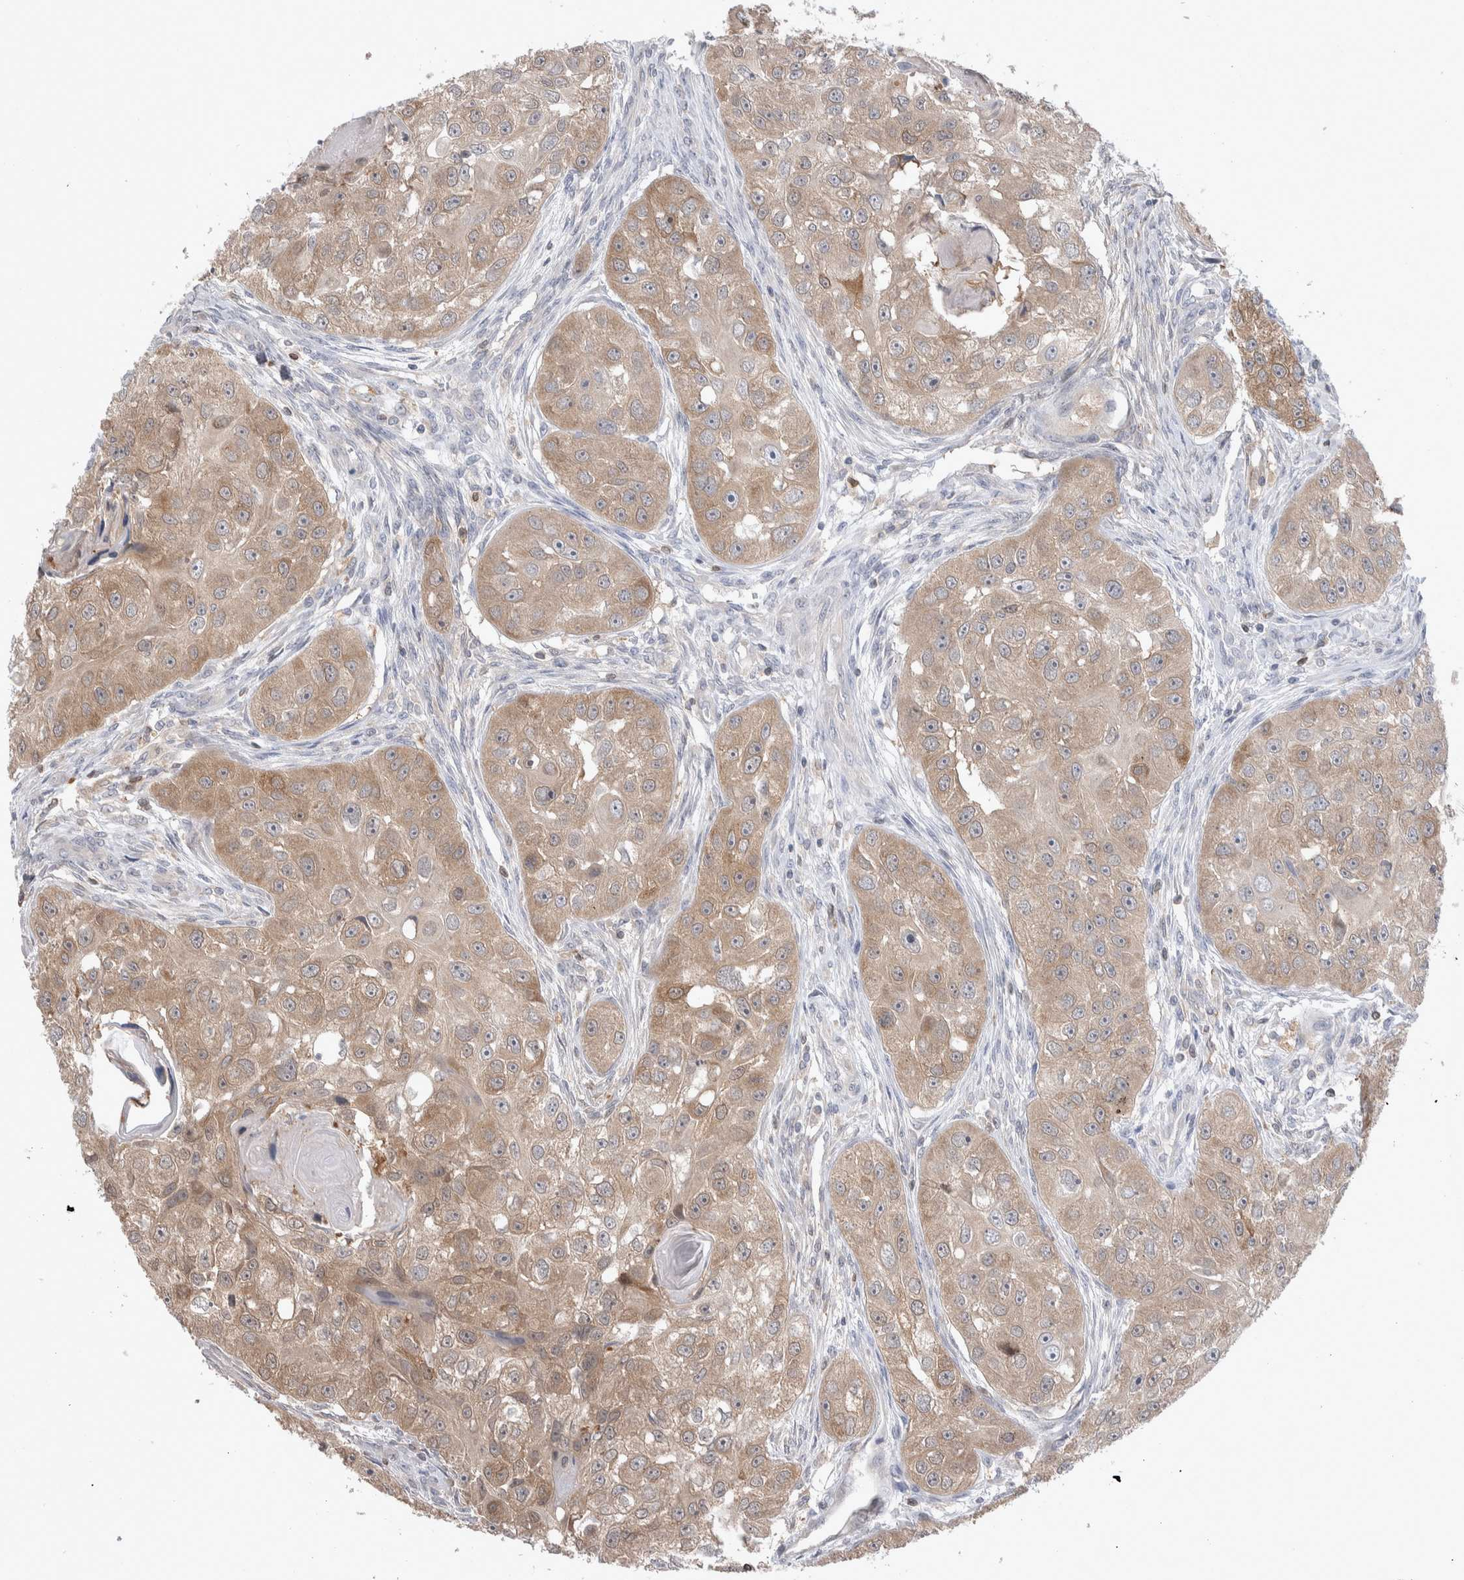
{"staining": {"intensity": "weak", "quantity": ">75%", "location": "cytoplasmic/membranous"}, "tissue": "head and neck cancer", "cell_type": "Tumor cells", "image_type": "cancer", "snomed": [{"axis": "morphology", "description": "Normal tissue, NOS"}, {"axis": "morphology", "description": "Squamous cell carcinoma, NOS"}, {"axis": "topography", "description": "Skeletal muscle"}, {"axis": "topography", "description": "Head-Neck"}], "caption": "Head and neck squamous cell carcinoma tissue shows weak cytoplasmic/membranous staining in about >75% of tumor cells, visualized by immunohistochemistry.", "gene": "HTATIP2", "patient": {"sex": "male", "age": 51}}